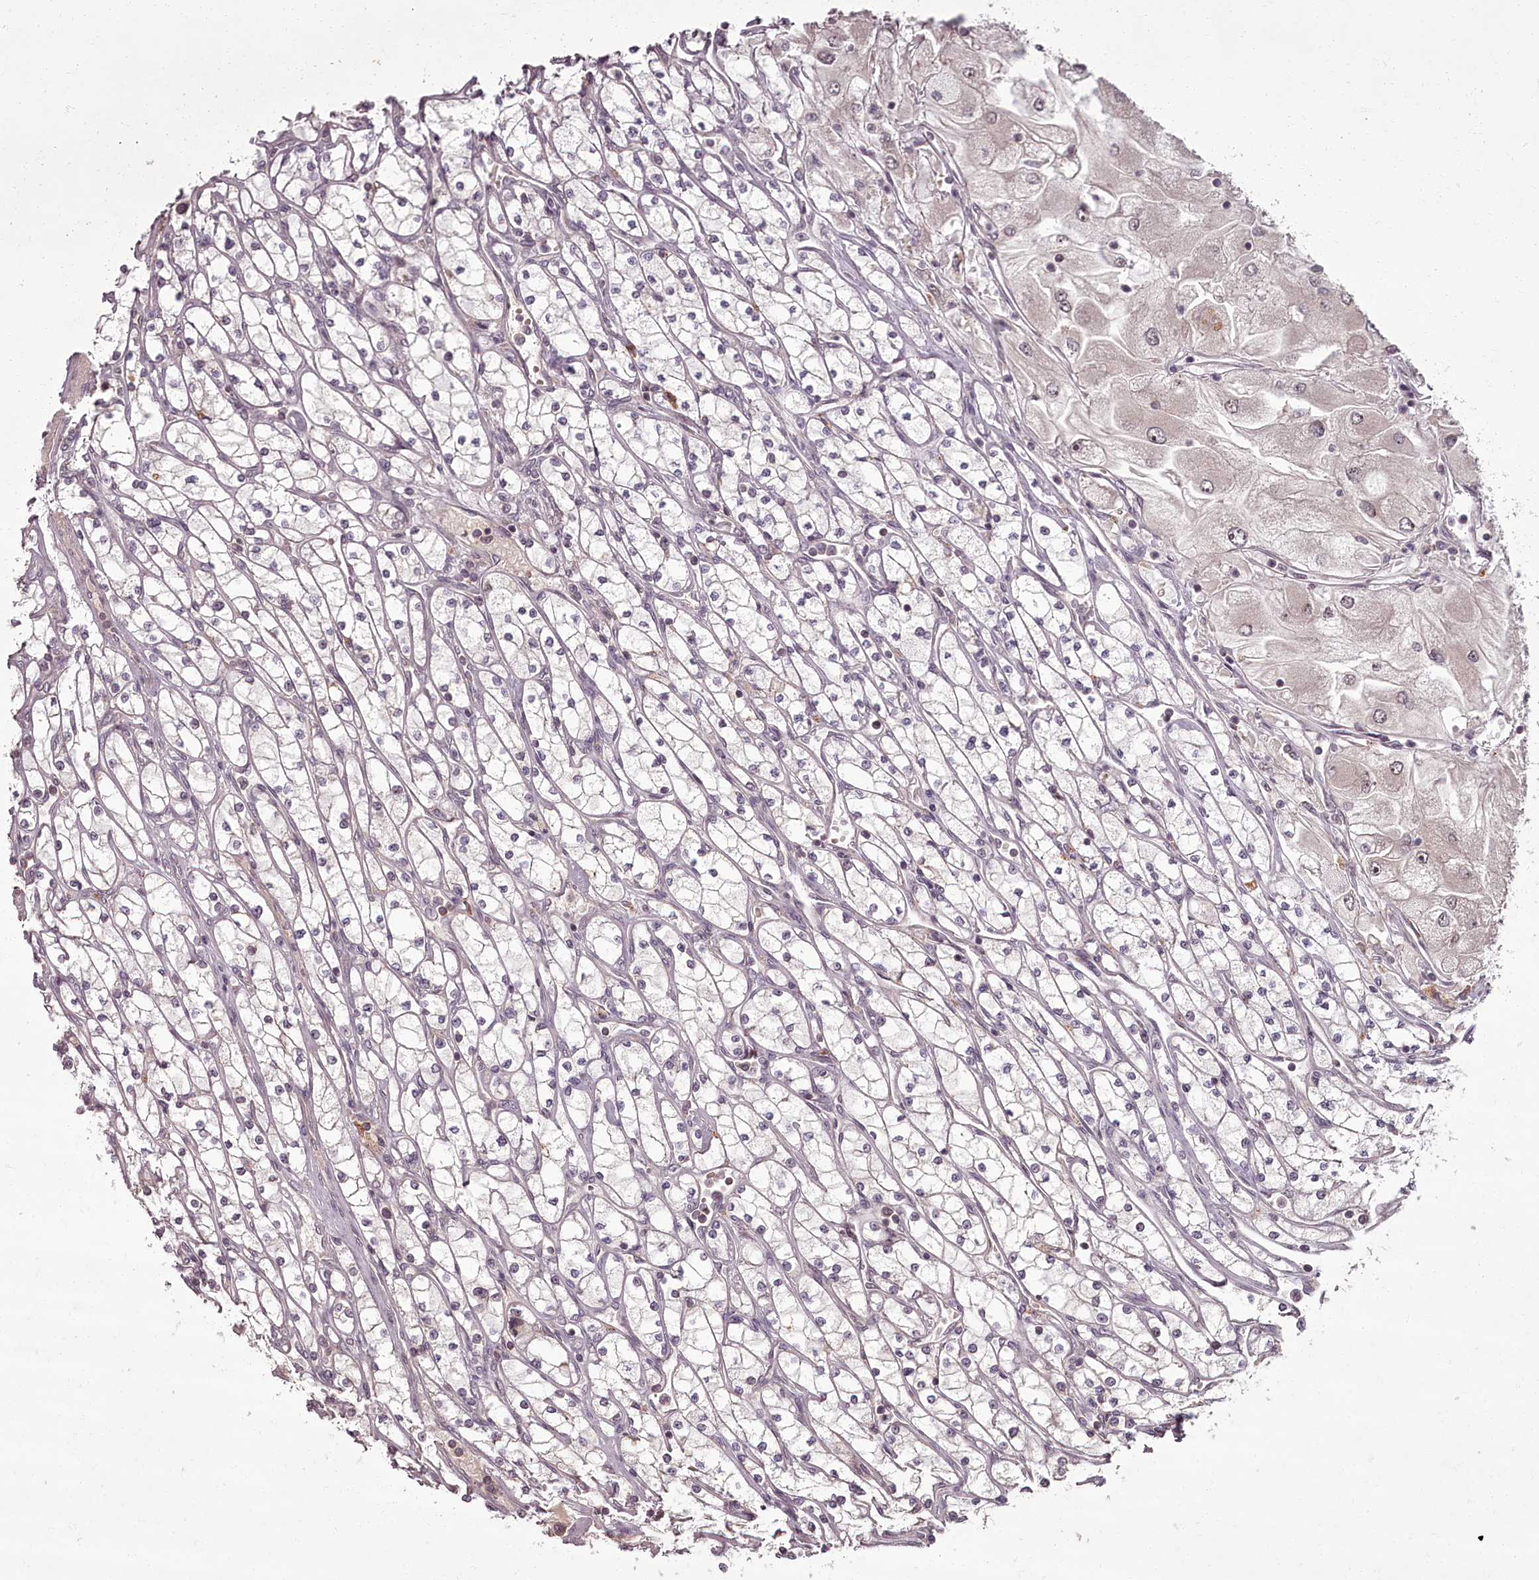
{"staining": {"intensity": "negative", "quantity": "none", "location": "none"}, "tissue": "renal cancer", "cell_type": "Tumor cells", "image_type": "cancer", "snomed": [{"axis": "morphology", "description": "Adenocarcinoma, NOS"}, {"axis": "topography", "description": "Kidney"}], "caption": "Immunohistochemical staining of human renal adenocarcinoma shows no significant expression in tumor cells.", "gene": "PCBP2", "patient": {"sex": "male", "age": 80}}